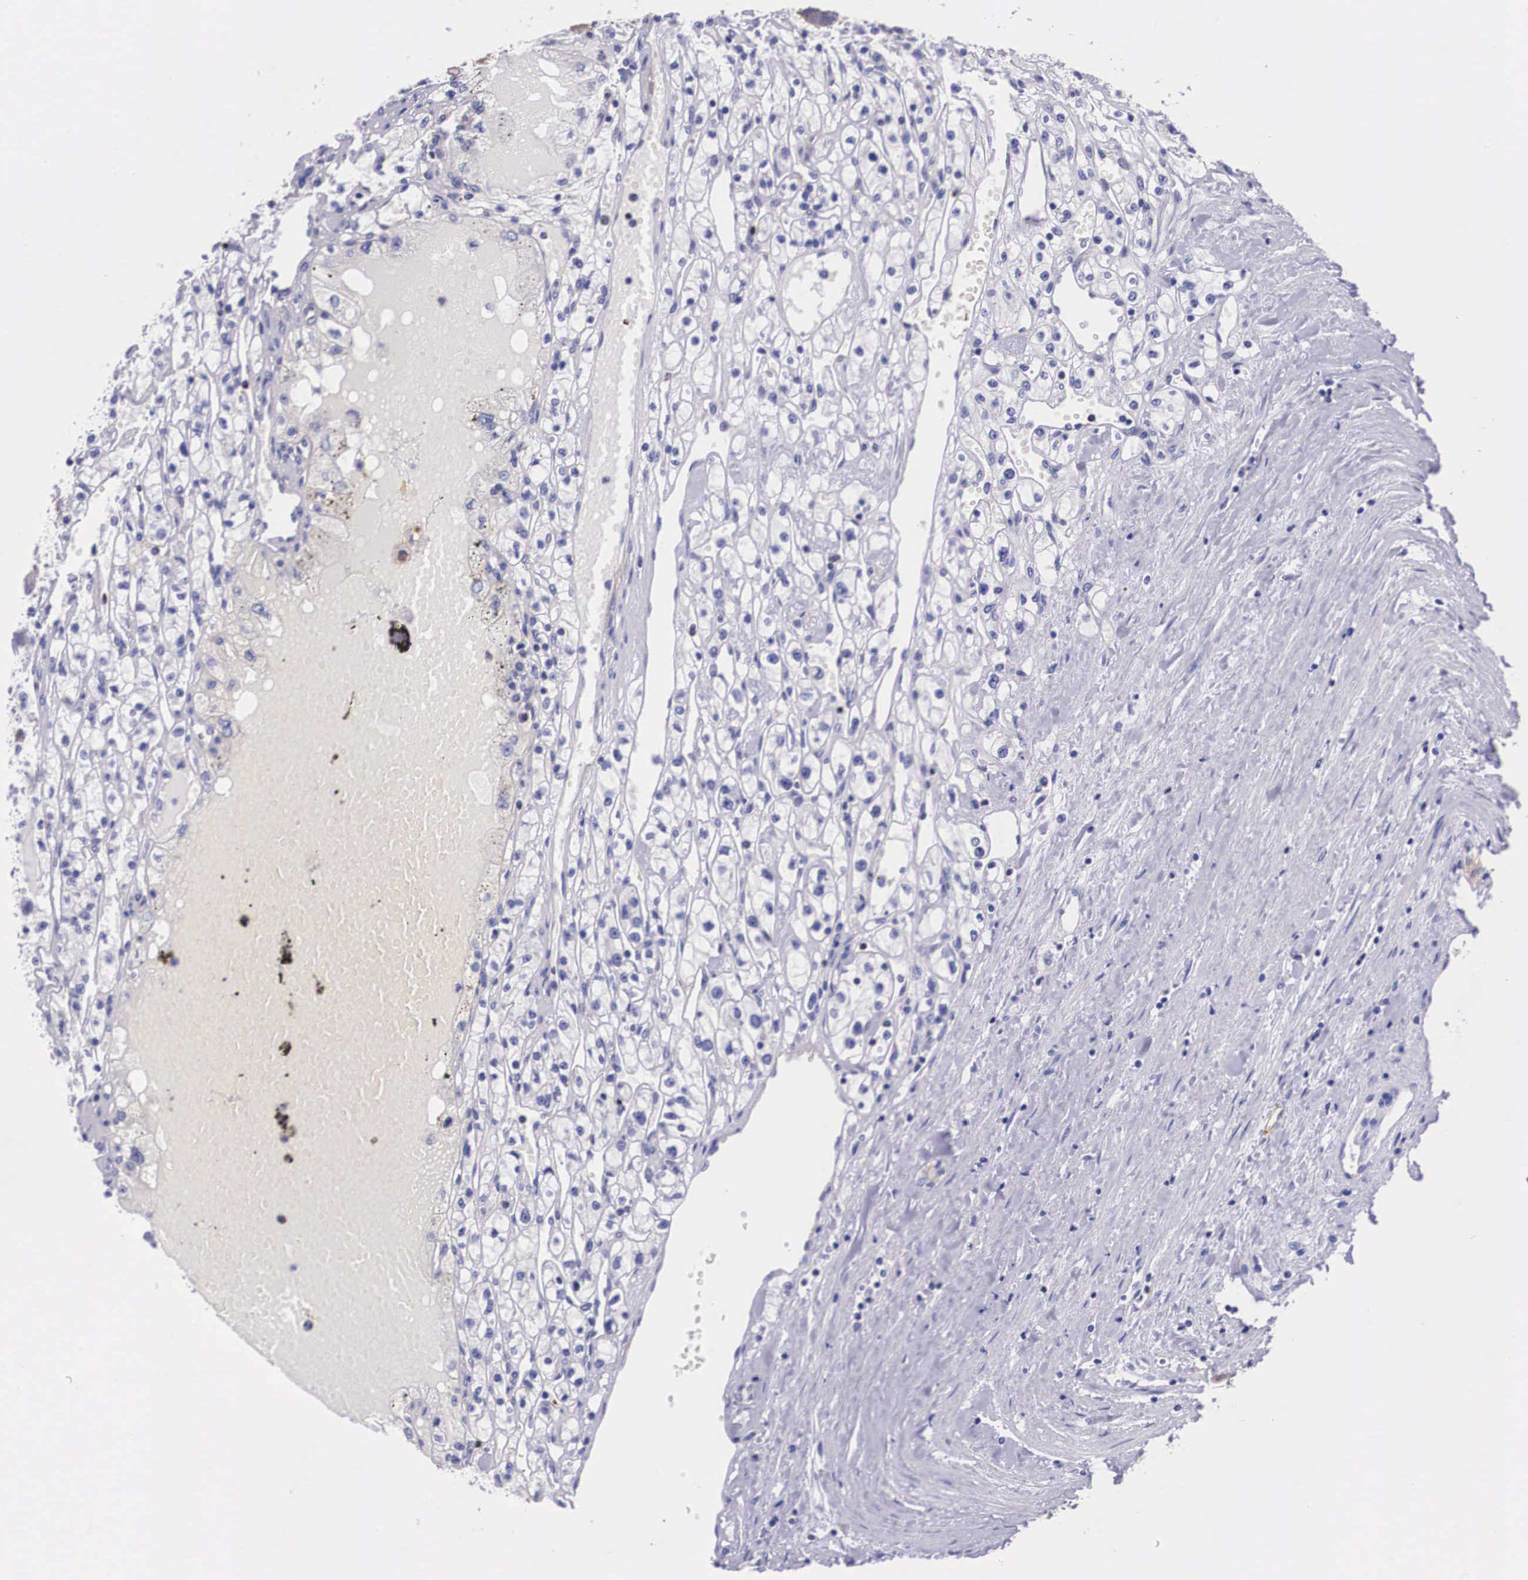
{"staining": {"intensity": "negative", "quantity": "none", "location": "none"}, "tissue": "renal cancer", "cell_type": "Tumor cells", "image_type": "cancer", "snomed": [{"axis": "morphology", "description": "Adenocarcinoma, NOS"}, {"axis": "topography", "description": "Kidney"}], "caption": "This is an immunohistochemistry photomicrograph of renal cancer. There is no expression in tumor cells.", "gene": "BCAR1", "patient": {"sex": "male", "age": 56}}